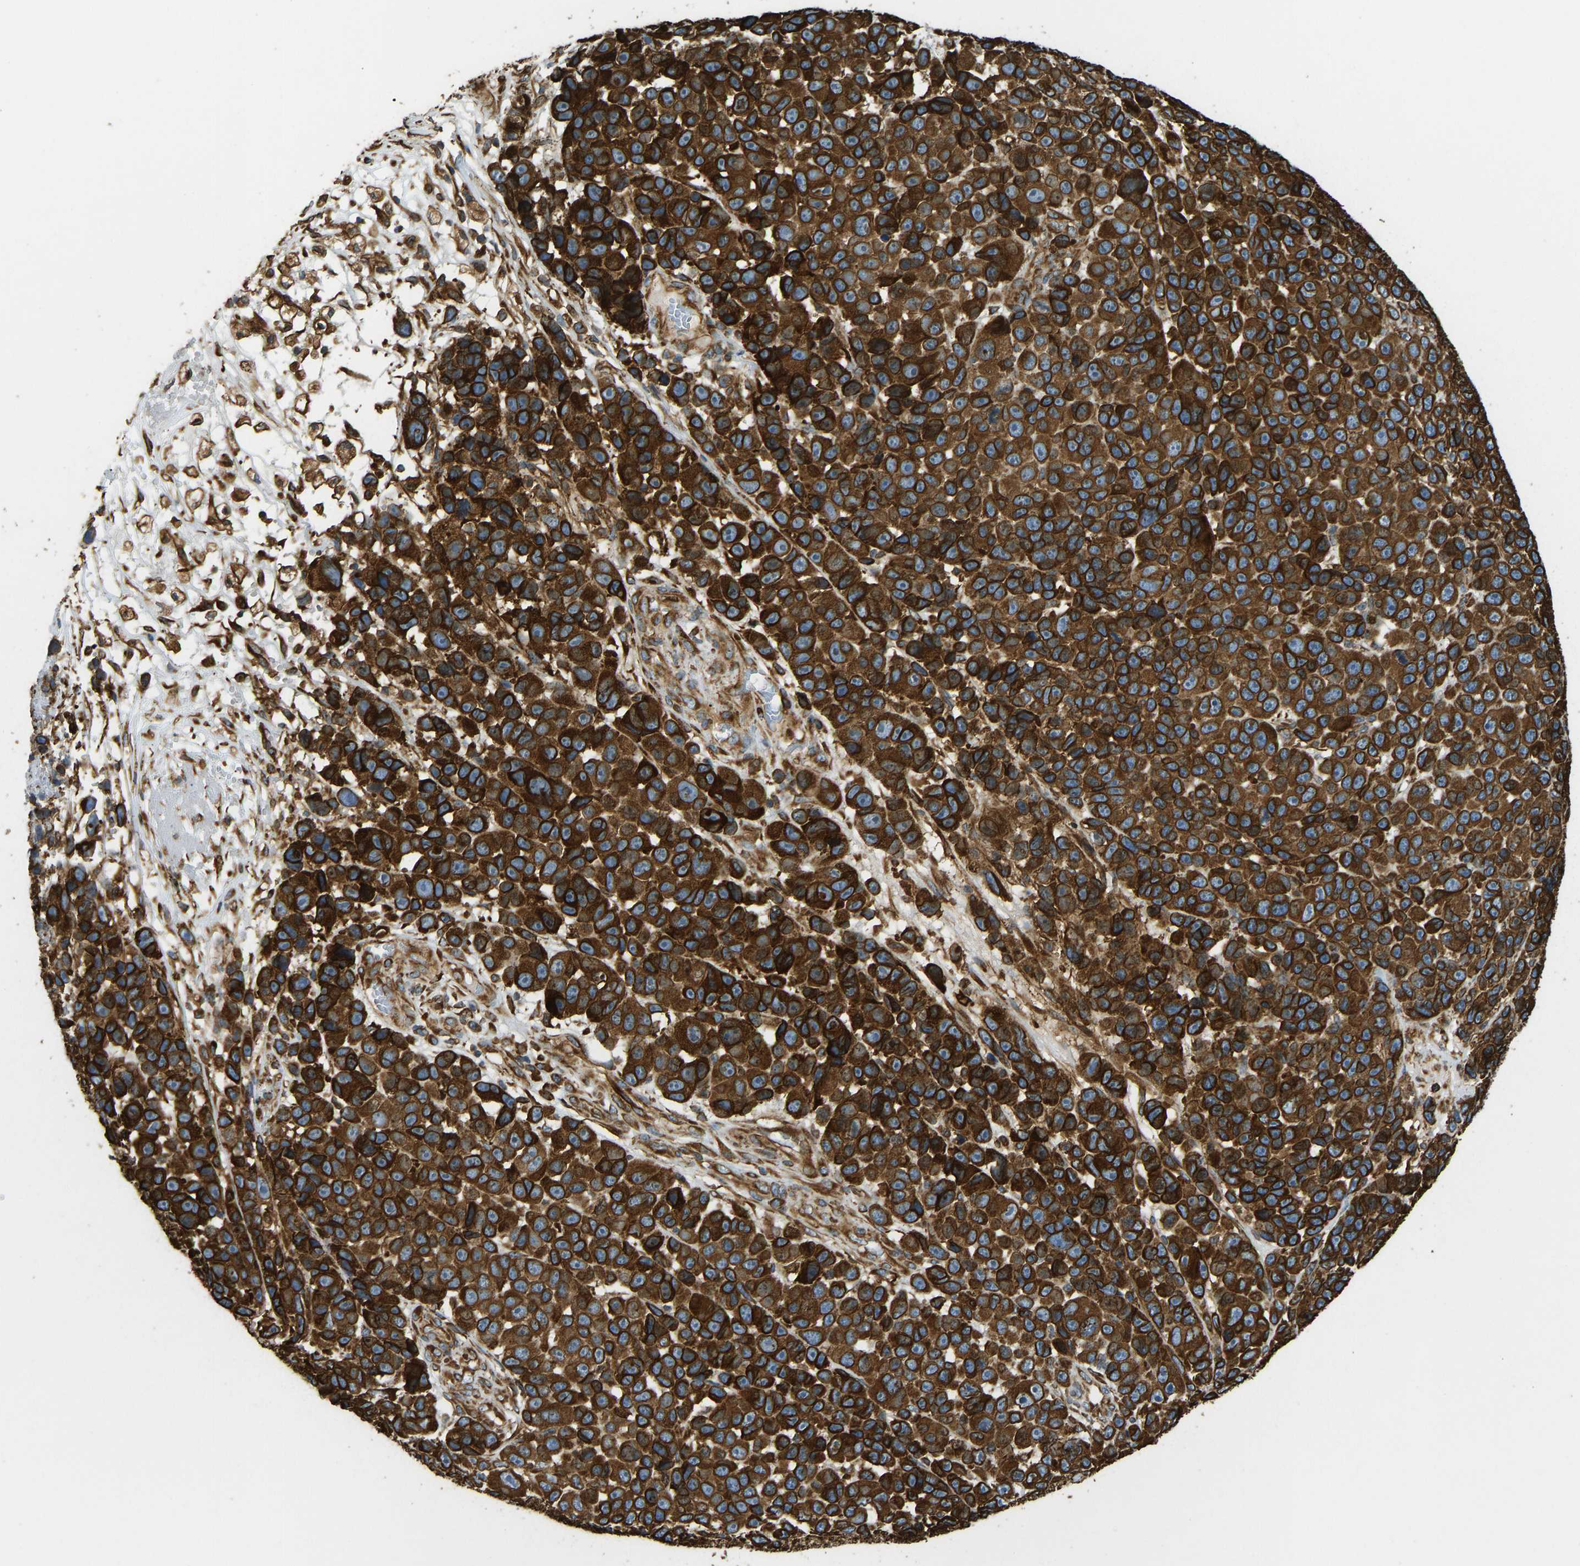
{"staining": {"intensity": "strong", "quantity": ">75%", "location": "cytoplasmic/membranous"}, "tissue": "melanoma", "cell_type": "Tumor cells", "image_type": "cancer", "snomed": [{"axis": "morphology", "description": "Malignant melanoma, NOS"}, {"axis": "topography", "description": "Skin"}], "caption": "Melanoma stained with a brown dye reveals strong cytoplasmic/membranous positive staining in approximately >75% of tumor cells.", "gene": "BEX3", "patient": {"sex": "male", "age": 53}}